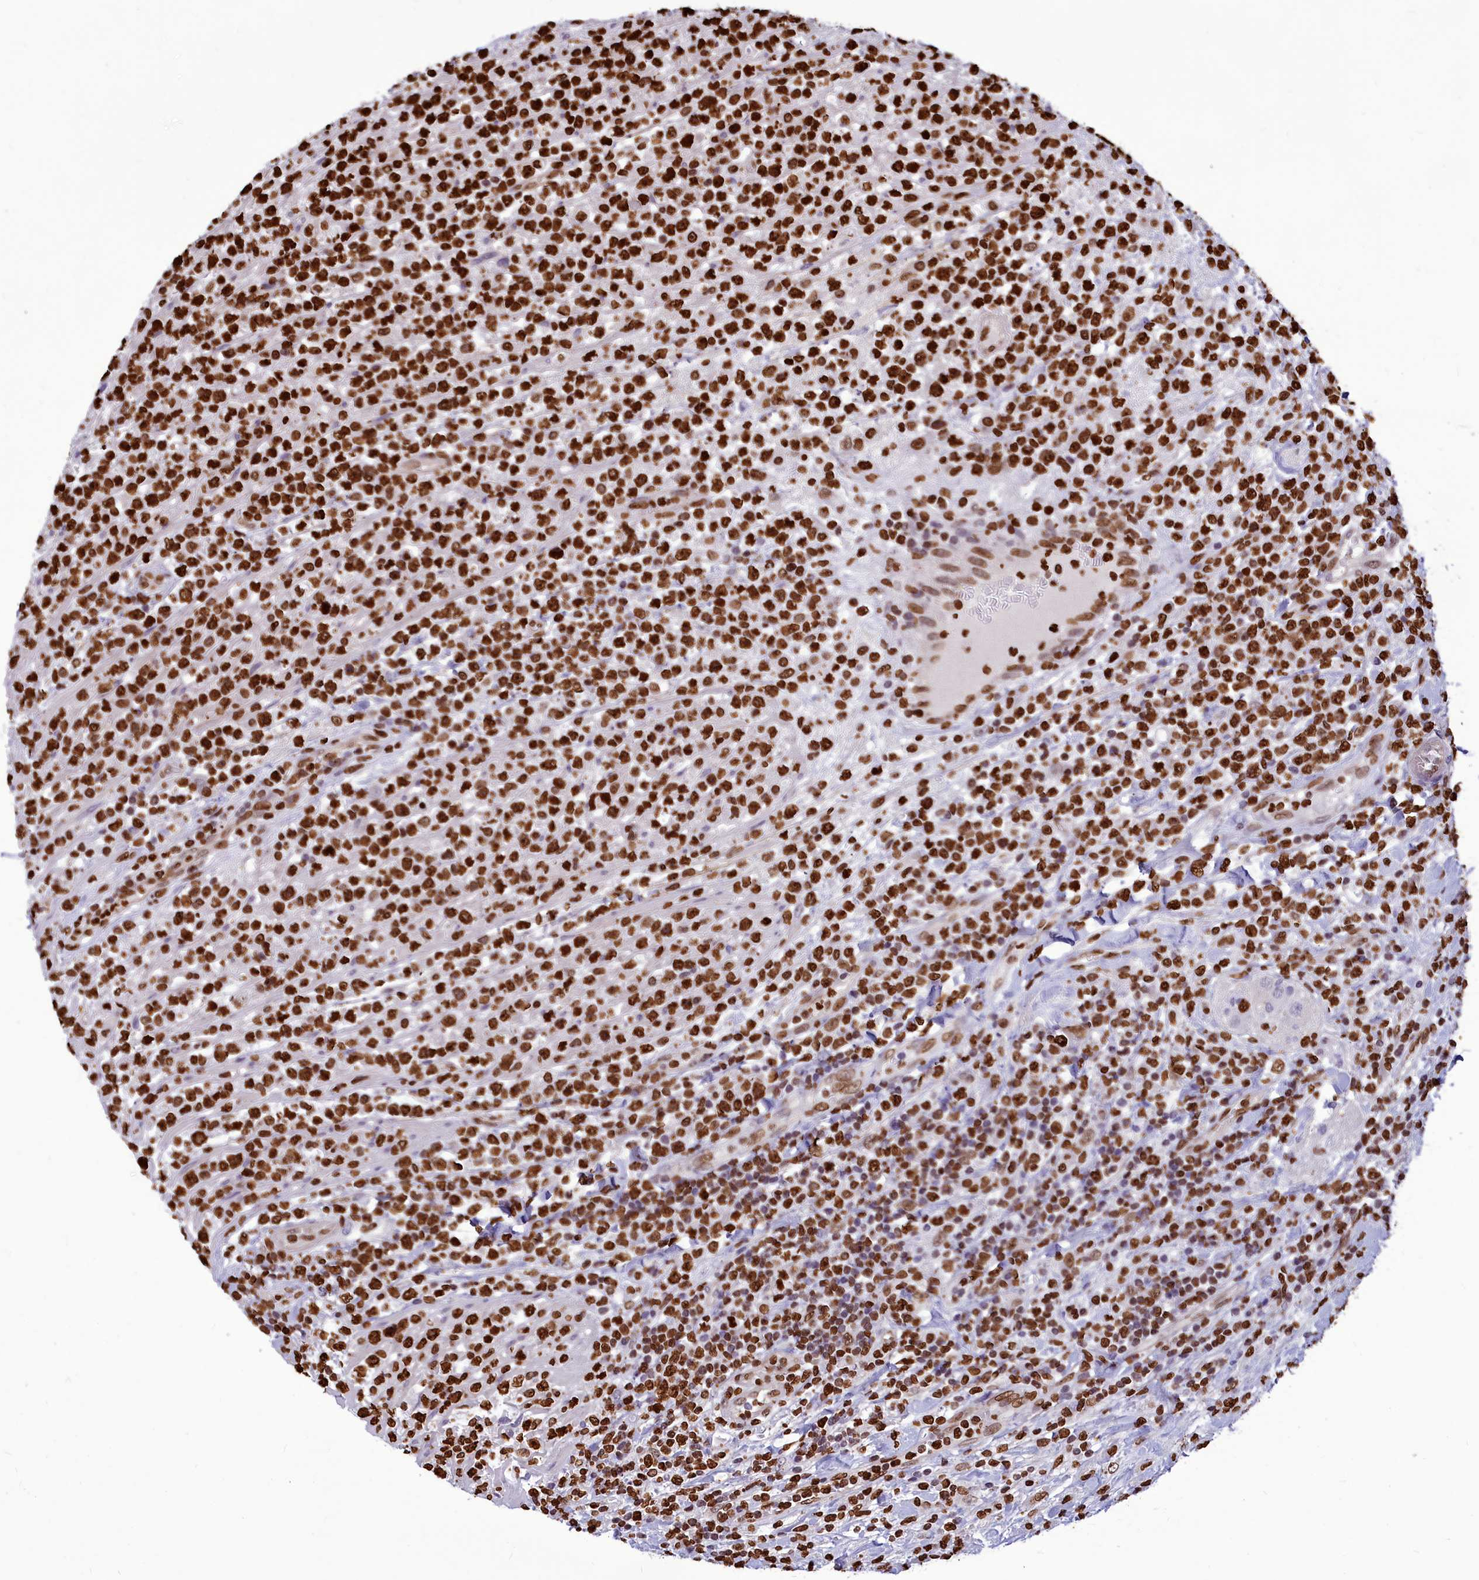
{"staining": {"intensity": "strong", "quantity": ">75%", "location": "nuclear"}, "tissue": "lymphoma", "cell_type": "Tumor cells", "image_type": "cancer", "snomed": [{"axis": "morphology", "description": "Malignant lymphoma, non-Hodgkin's type, High grade"}, {"axis": "topography", "description": "Colon"}], "caption": "Brown immunohistochemical staining in high-grade malignant lymphoma, non-Hodgkin's type reveals strong nuclear staining in about >75% of tumor cells.", "gene": "AKAP17A", "patient": {"sex": "female", "age": 53}}